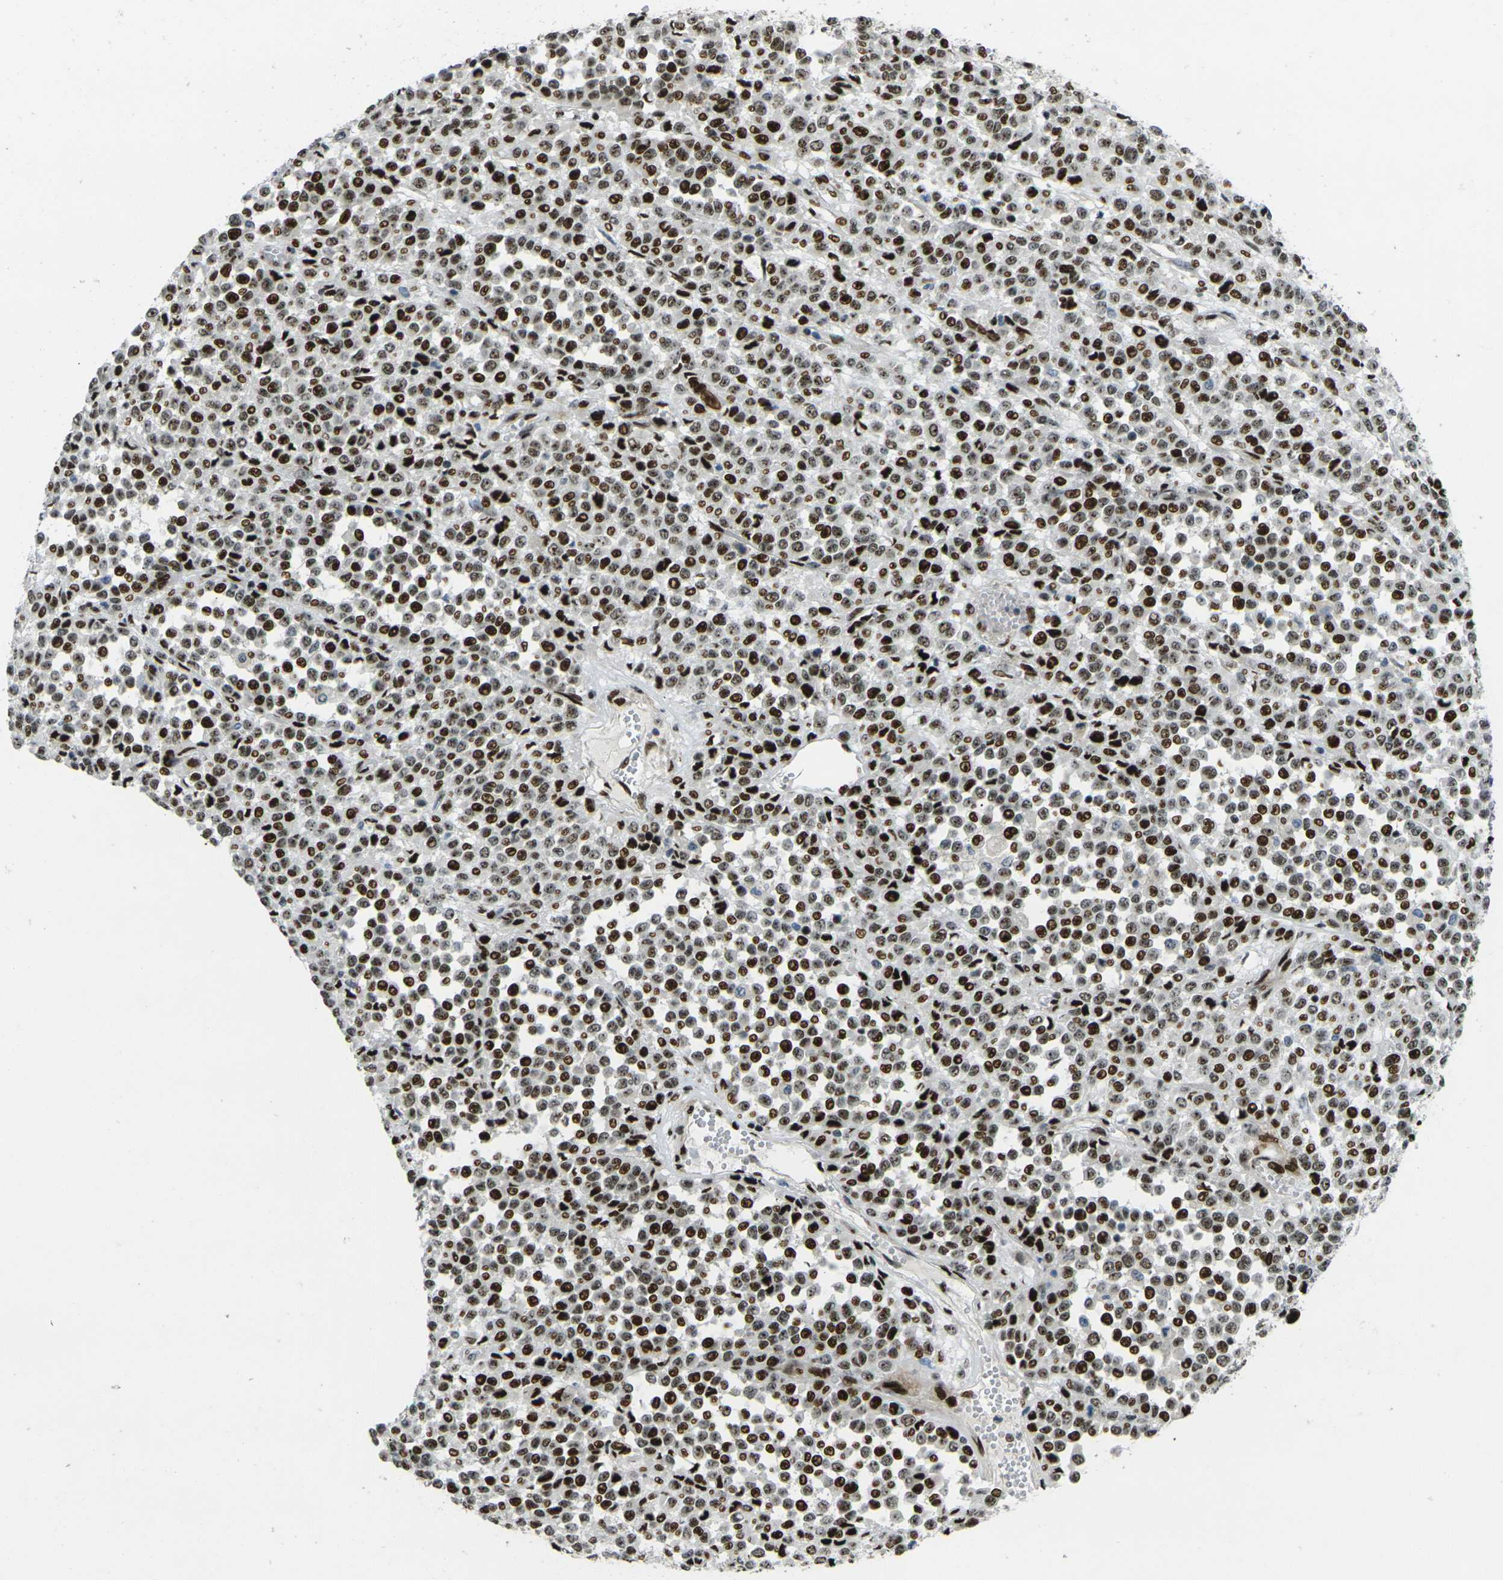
{"staining": {"intensity": "strong", "quantity": ">75%", "location": "nuclear"}, "tissue": "melanoma", "cell_type": "Tumor cells", "image_type": "cancer", "snomed": [{"axis": "morphology", "description": "Malignant melanoma, Metastatic site"}, {"axis": "topography", "description": "Pancreas"}], "caption": "The image shows immunohistochemical staining of malignant melanoma (metastatic site). There is strong nuclear positivity is seen in about >75% of tumor cells.", "gene": "UBE2C", "patient": {"sex": "female", "age": 30}}